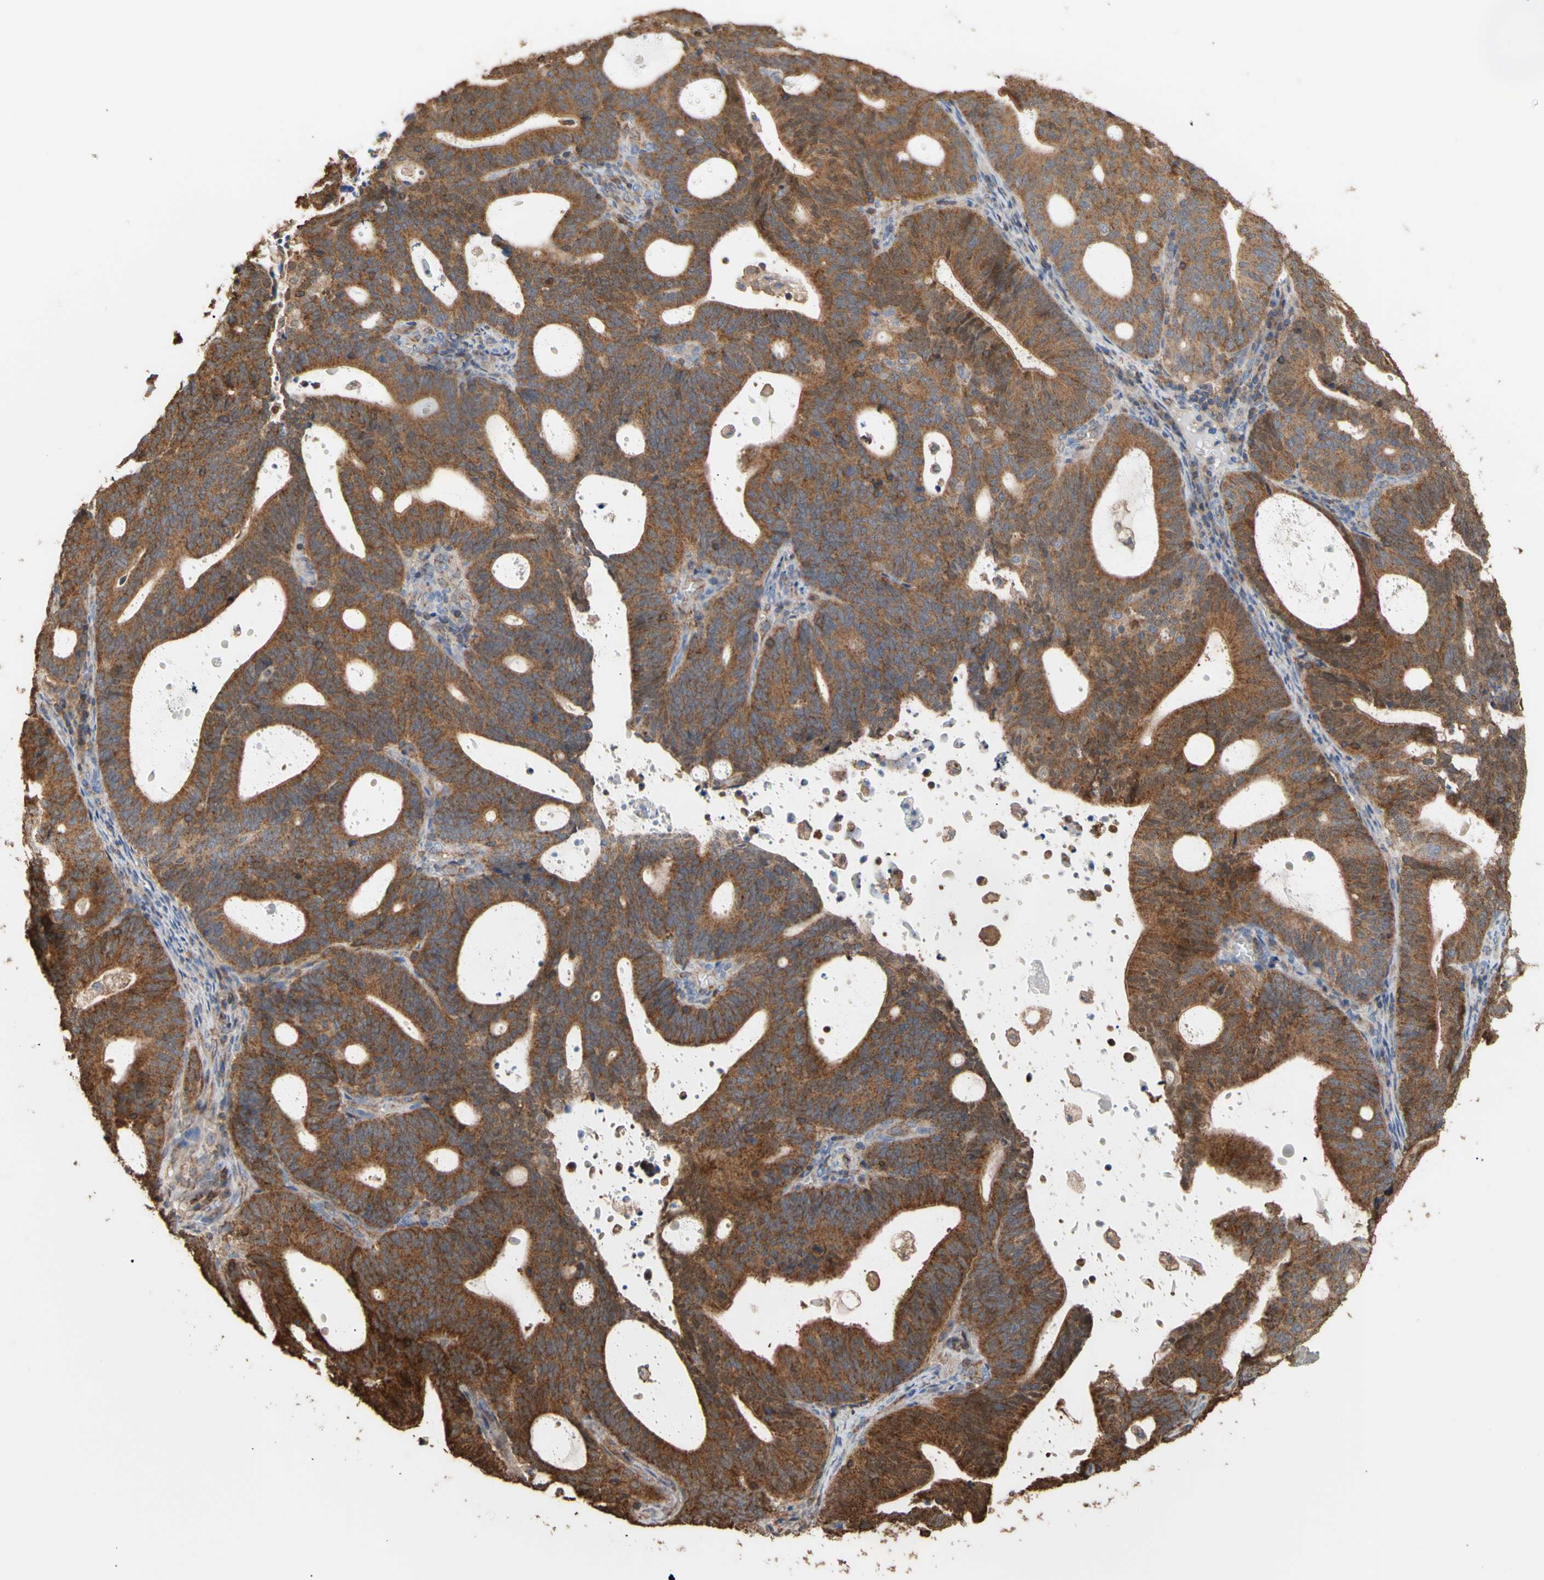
{"staining": {"intensity": "strong", "quantity": ">75%", "location": "cytoplasmic/membranous"}, "tissue": "endometrial cancer", "cell_type": "Tumor cells", "image_type": "cancer", "snomed": [{"axis": "morphology", "description": "Adenocarcinoma, NOS"}, {"axis": "topography", "description": "Uterus"}], "caption": "Endometrial cancer (adenocarcinoma) stained for a protein (brown) displays strong cytoplasmic/membranous positive staining in about >75% of tumor cells.", "gene": "ALDH9A1", "patient": {"sex": "female", "age": 83}}